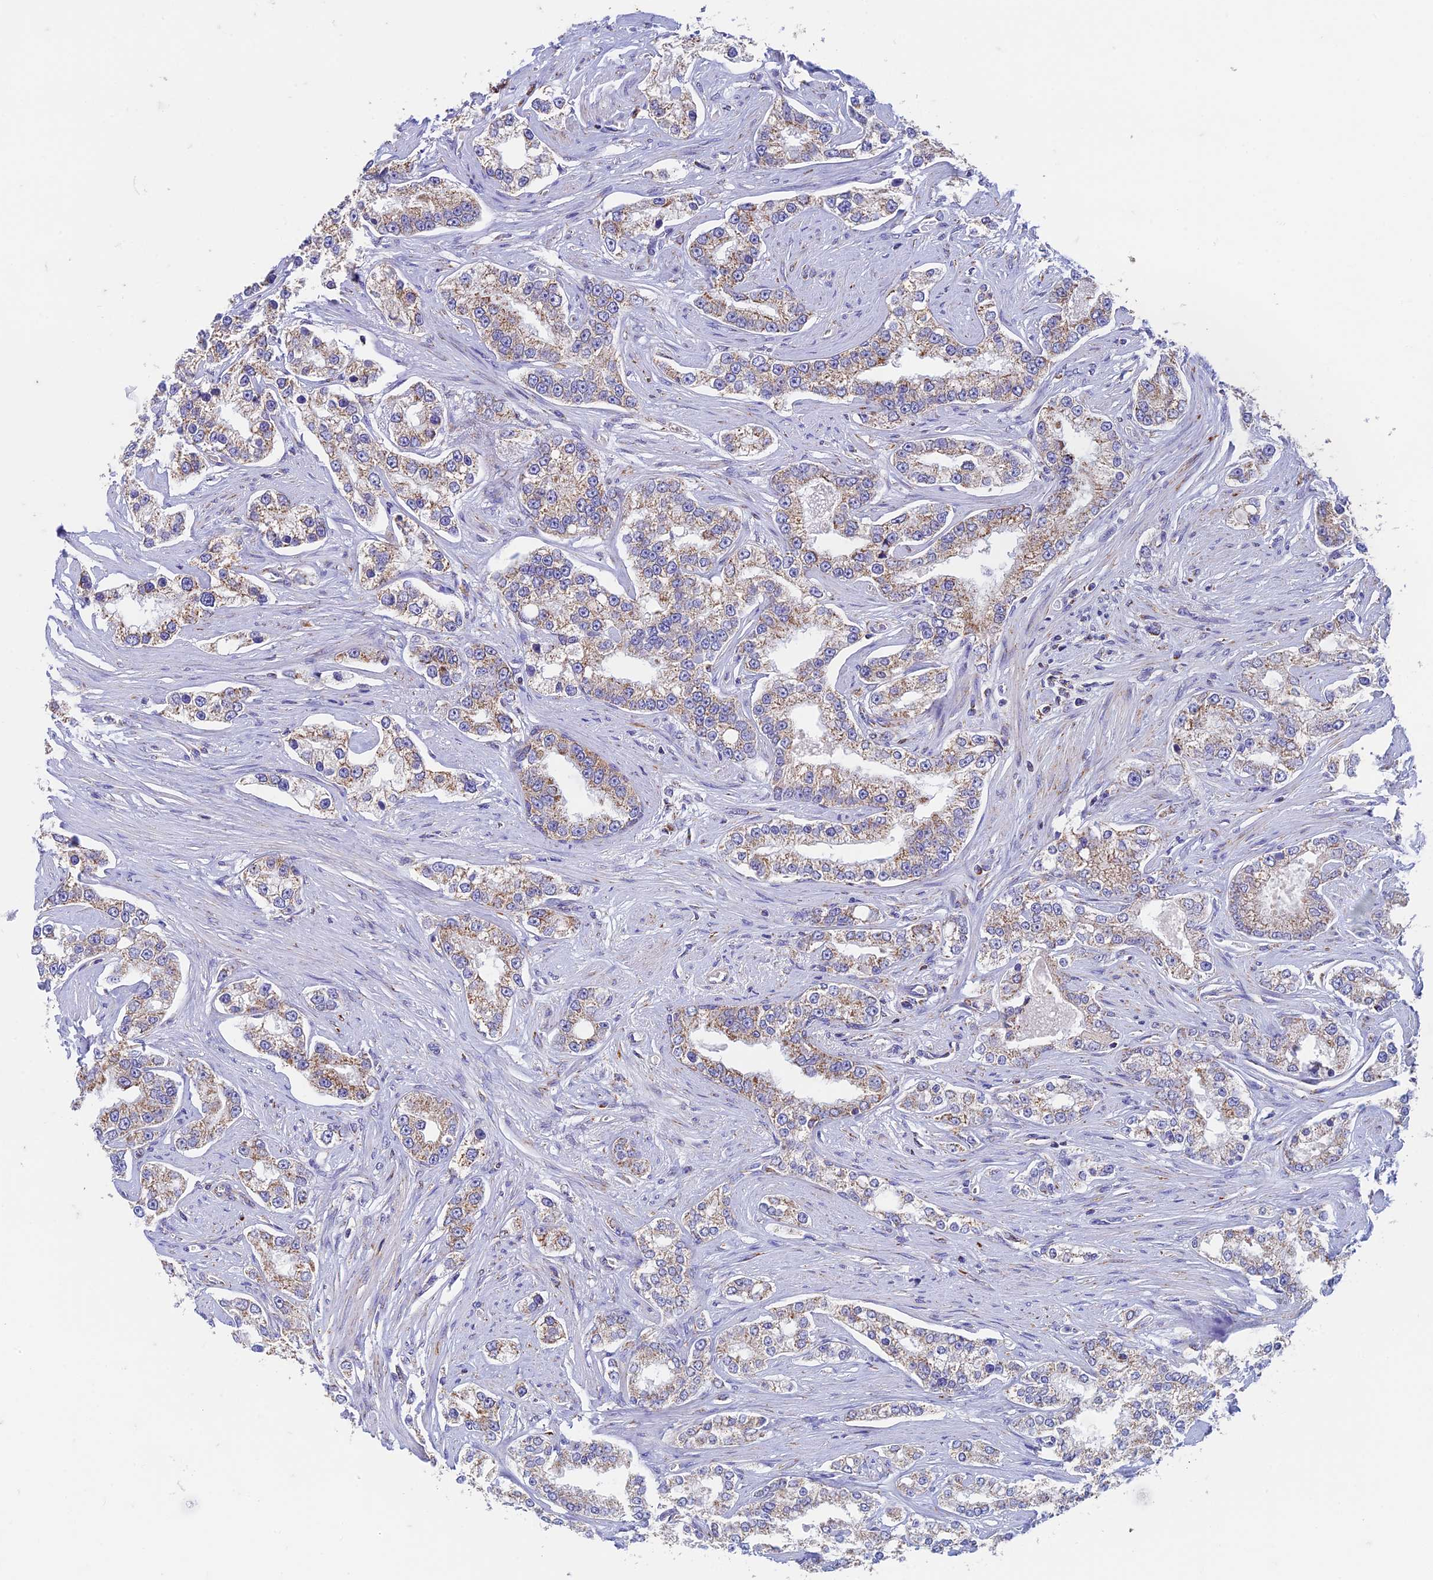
{"staining": {"intensity": "weak", "quantity": ">75%", "location": "cytoplasmic/membranous"}, "tissue": "prostate cancer", "cell_type": "Tumor cells", "image_type": "cancer", "snomed": [{"axis": "morphology", "description": "Normal tissue, NOS"}, {"axis": "morphology", "description": "Adenocarcinoma, High grade"}, {"axis": "topography", "description": "Prostate"}], "caption": "Protein staining of adenocarcinoma (high-grade) (prostate) tissue displays weak cytoplasmic/membranous staining in approximately >75% of tumor cells. (DAB (3,3'-diaminobenzidine) = brown stain, brightfield microscopy at high magnification).", "gene": "ZNF181", "patient": {"sex": "male", "age": 83}}